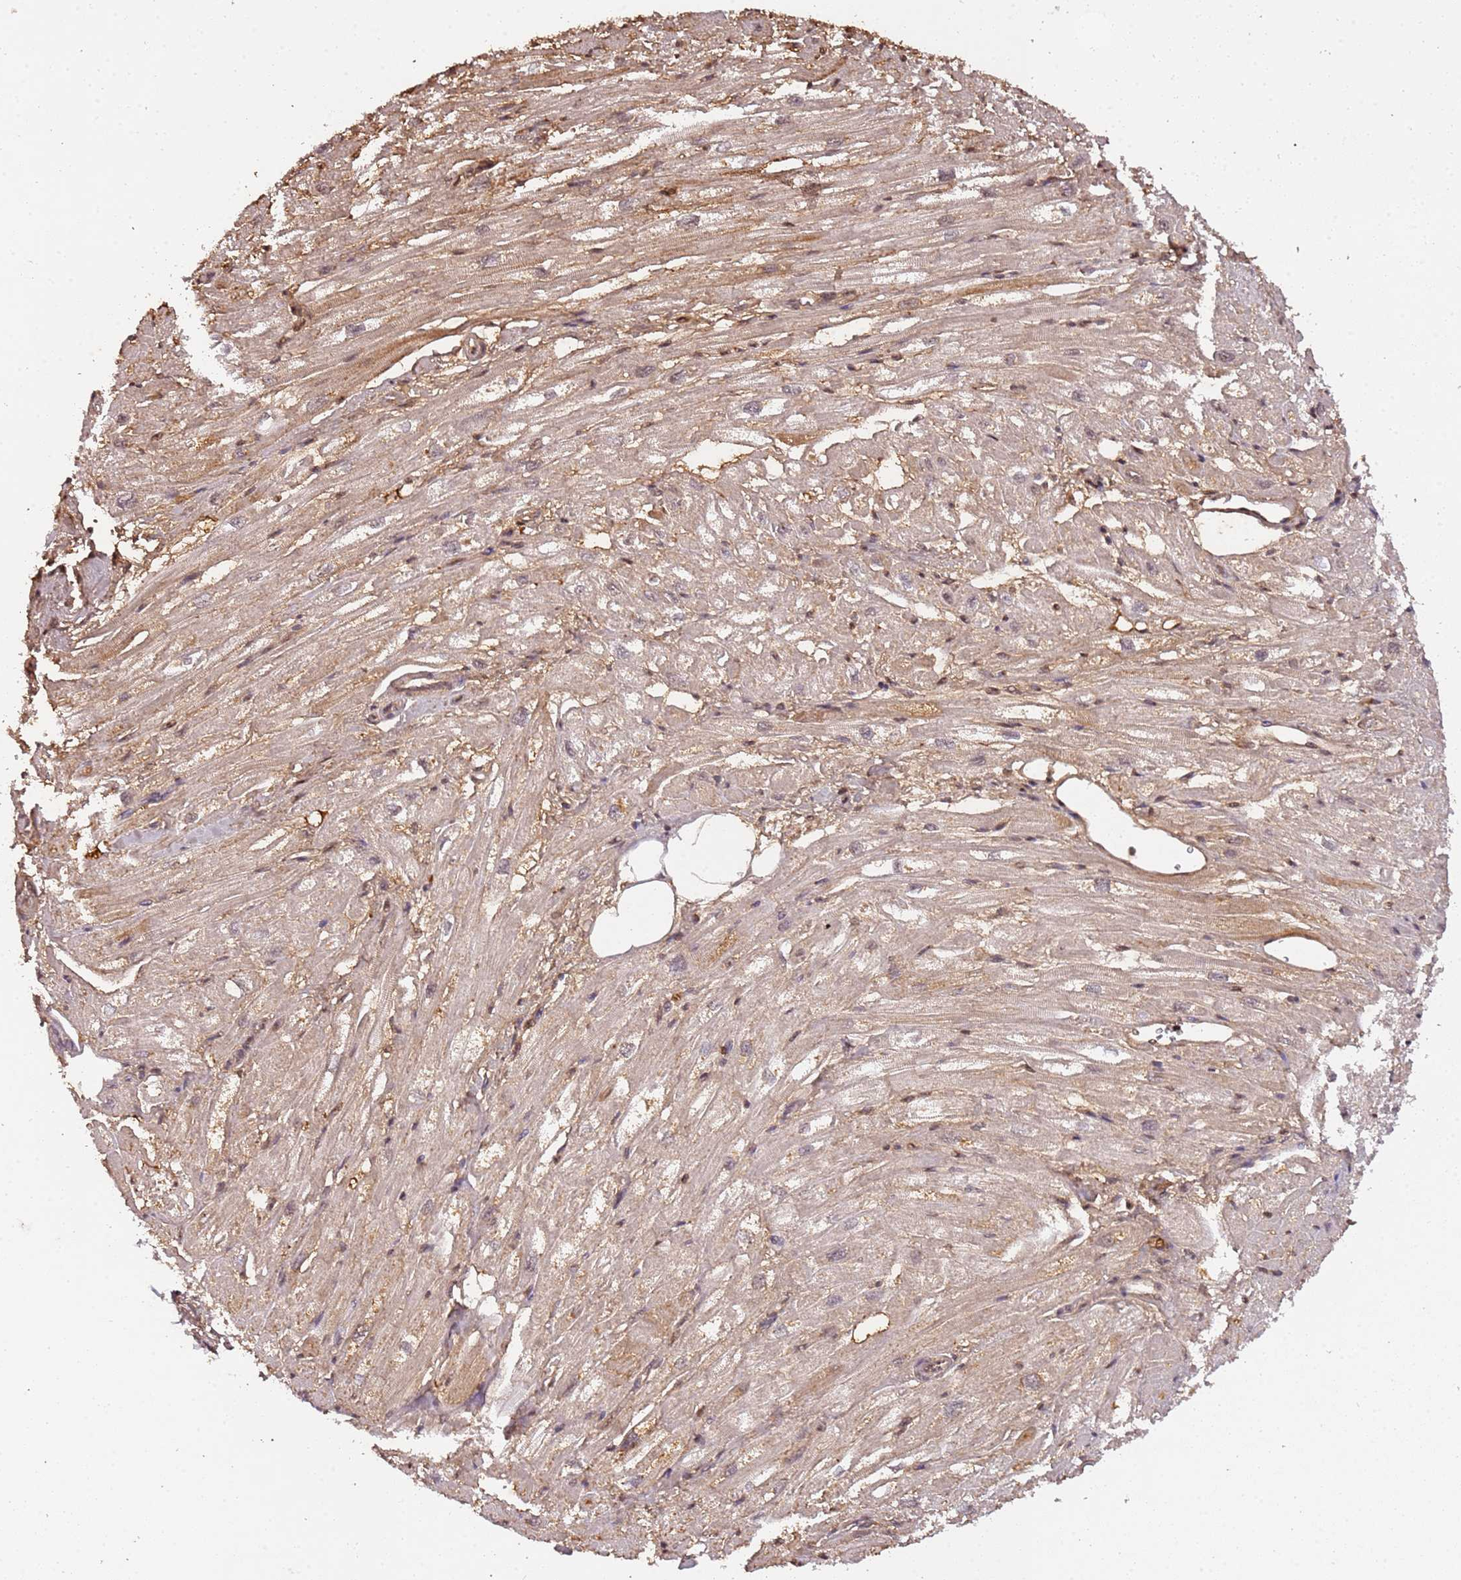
{"staining": {"intensity": "moderate", "quantity": "25%-75%", "location": "cytoplasmic/membranous"}, "tissue": "heart muscle", "cell_type": "Cardiomyocytes", "image_type": "normal", "snomed": [{"axis": "morphology", "description": "Normal tissue, NOS"}, {"axis": "topography", "description": "Heart"}], "caption": "Normal heart muscle was stained to show a protein in brown. There is medium levels of moderate cytoplasmic/membranous expression in approximately 25%-75% of cardiomyocytes. (DAB (3,3'-diaminobenzidine) IHC with brightfield microscopy, high magnification).", "gene": "COL1A2", "patient": {"sex": "male", "age": 50}}